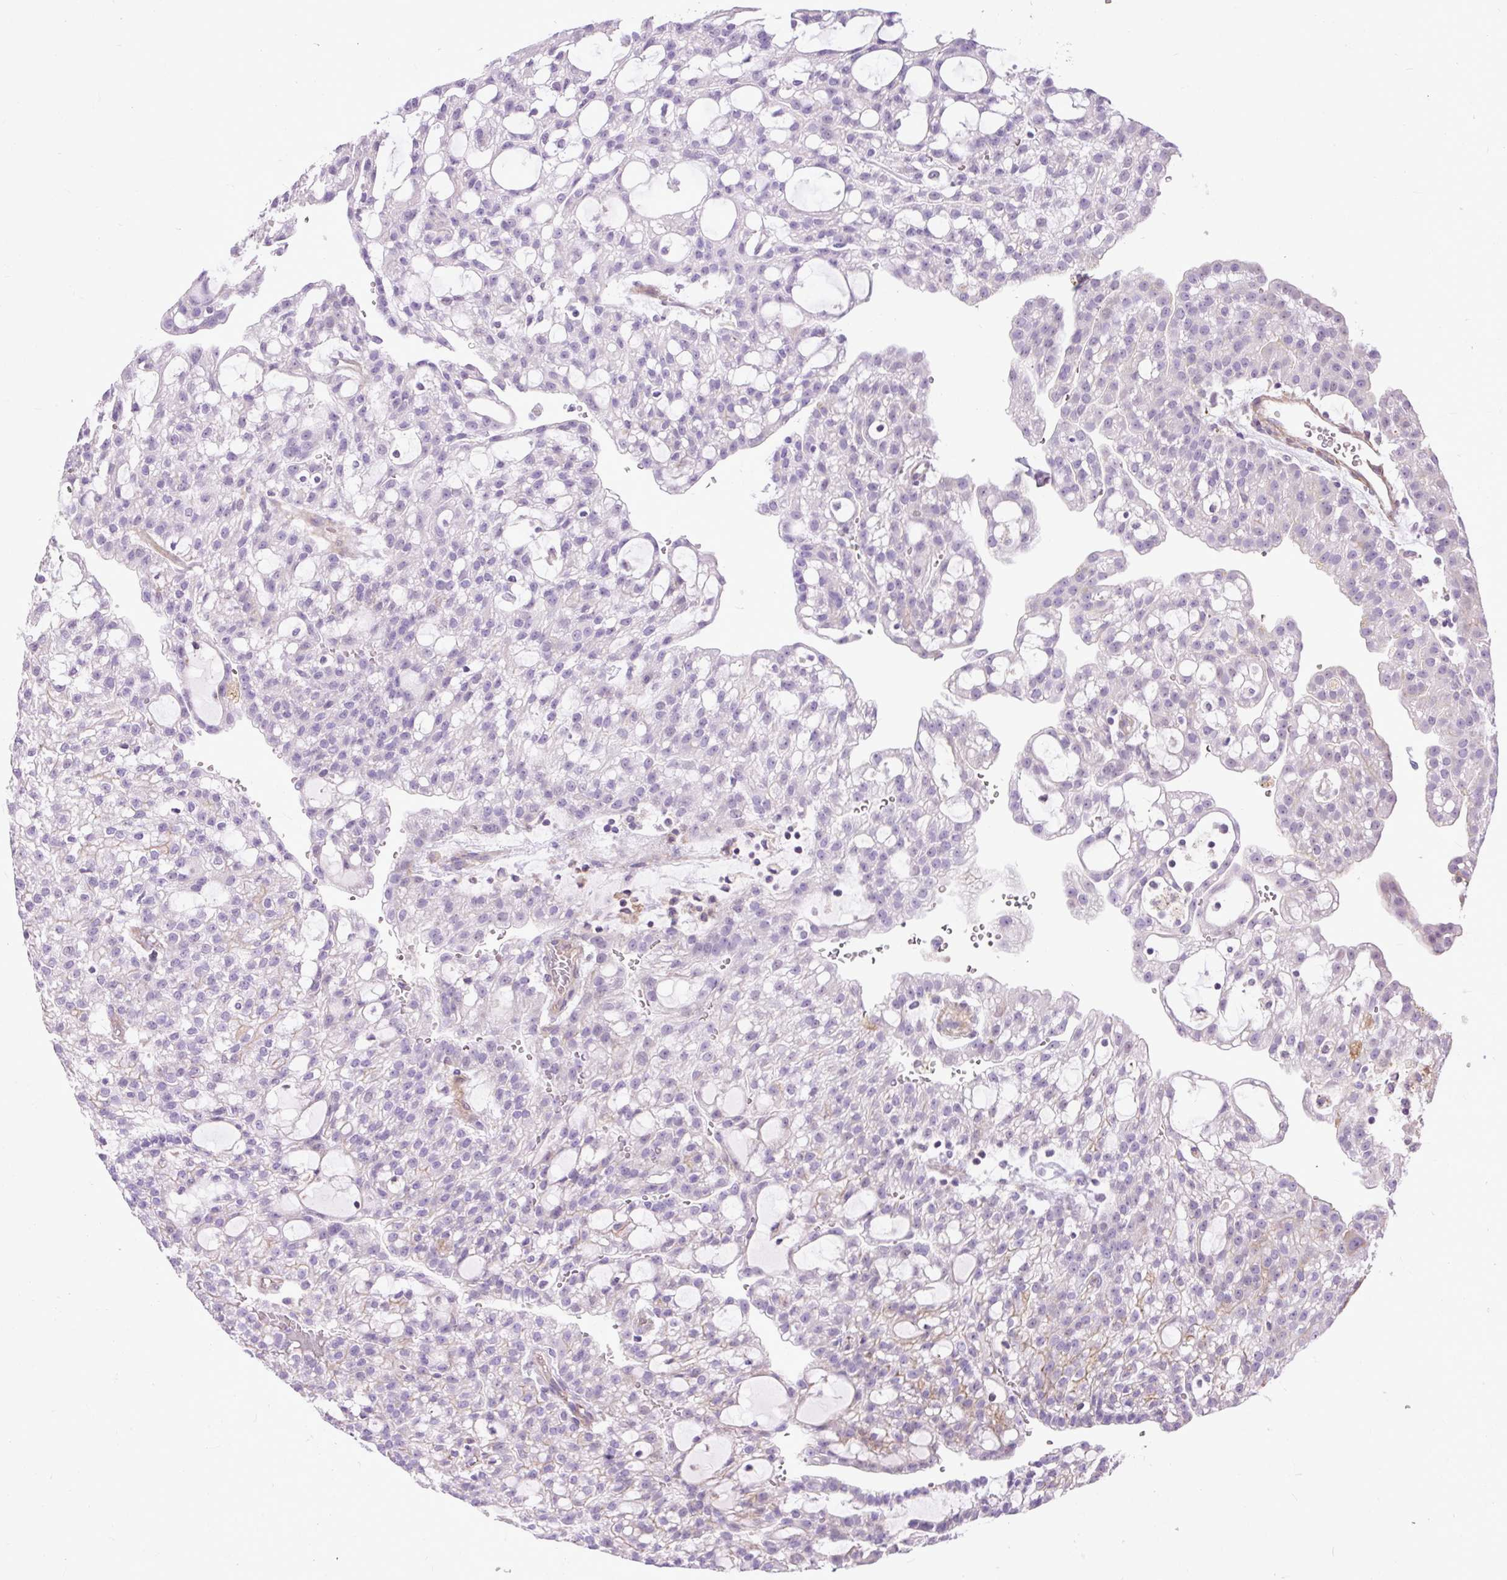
{"staining": {"intensity": "negative", "quantity": "none", "location": "none"}, "tissue": "renal cancer", "cell_type": "Tumor cells", "image_type": "cancer", "snomed": [{"axis": "morphology", "description": "Adenocarcinoma, NOS"}, {"axis": "topography", "description": "Kidney"}], "caption": "A high-resolution histopathology image shows immunohistochemistry staining of renal adenocarcinoma, which exhibits no significant staining in tumor cells.", "gene": "ZNF197", "patient": {"sex": "male", "age": 63}}